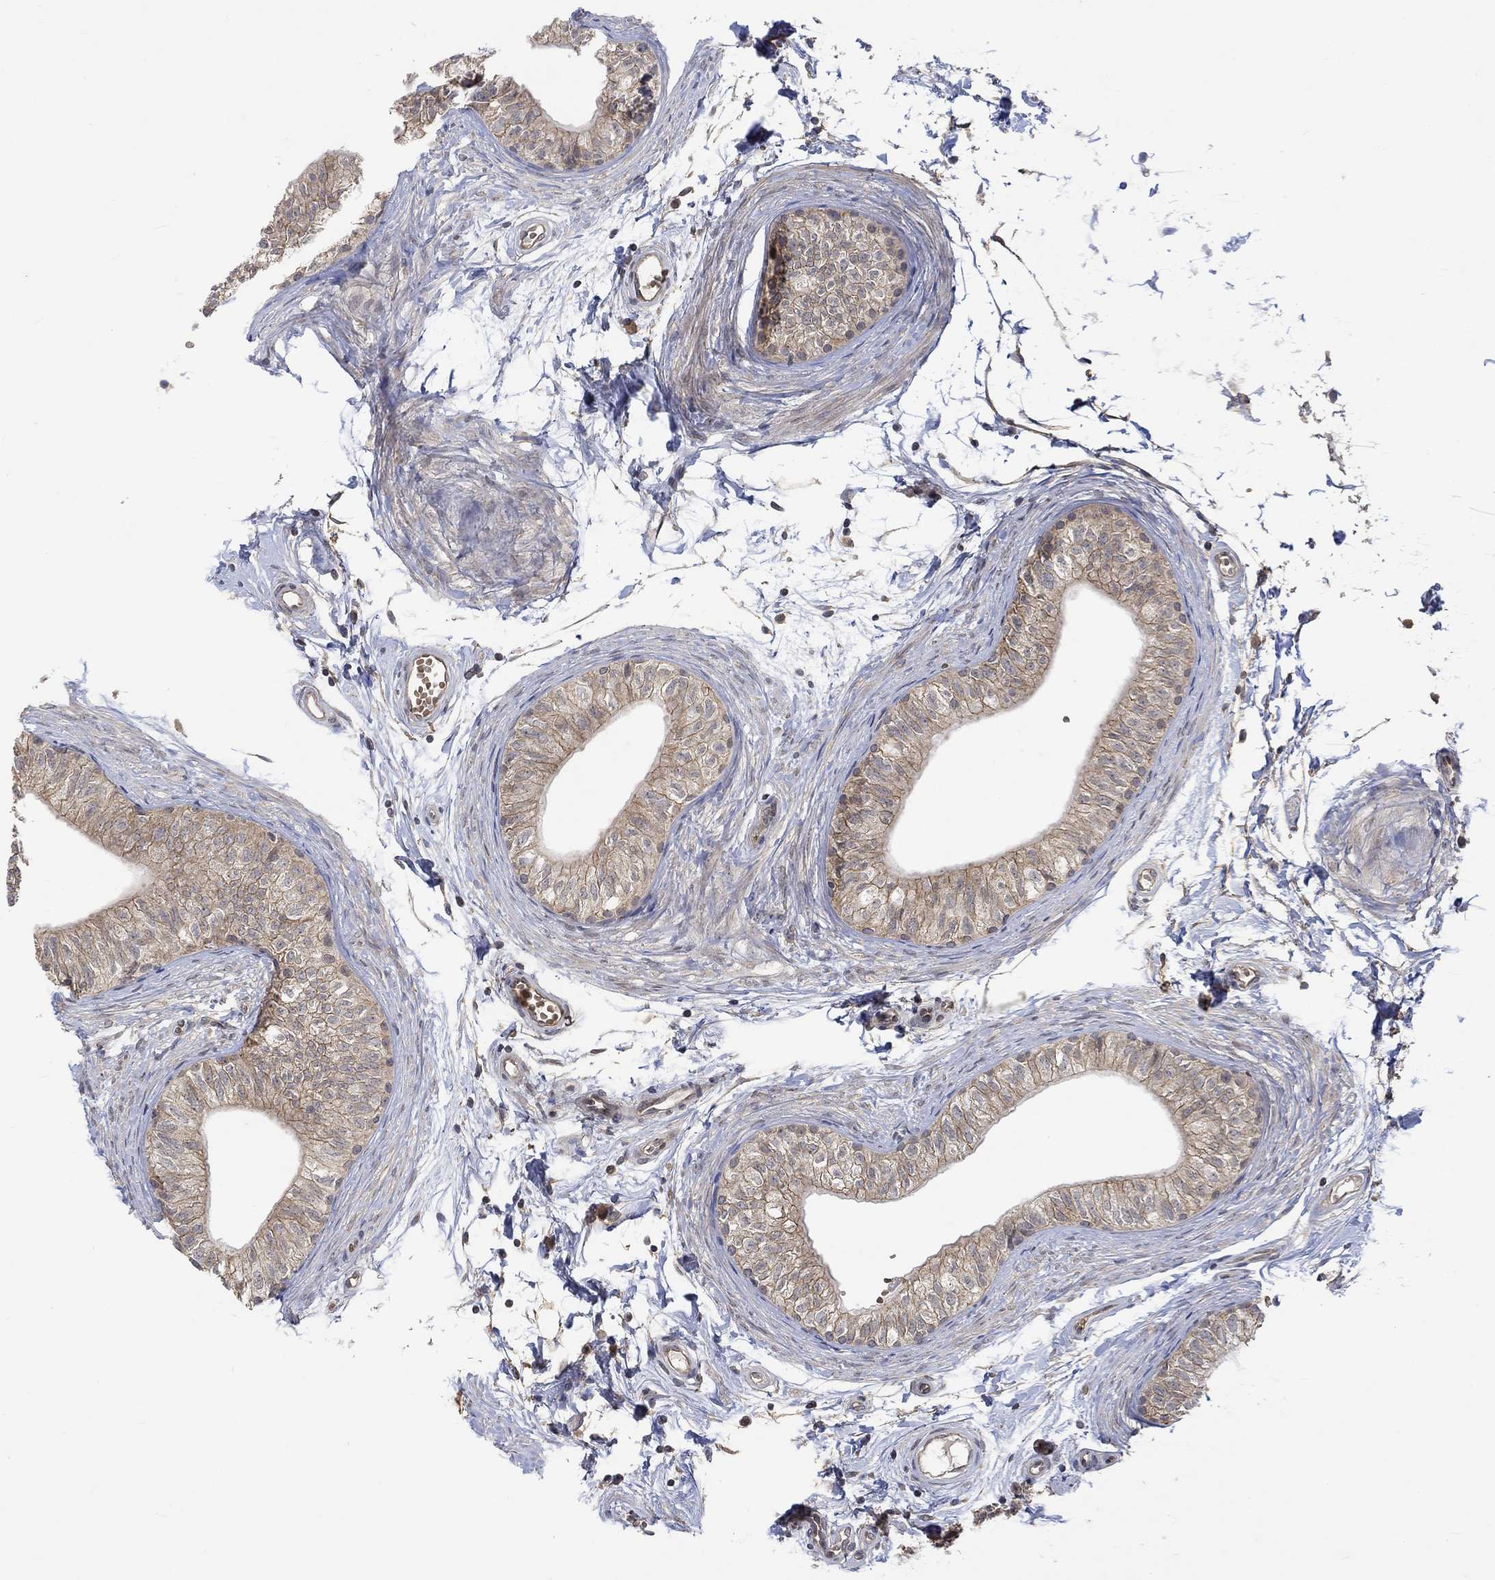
{"staining": {"intensity": "weak", "quantity": ">75%", "location": "cytoplasmic/membranous"}, "tissue": "epididymis", "cell_type": "Glandular cells", "image_type": "normal", "snomed": [{"axis": "morphology", "description": "Normal tissue, NOS"}, {"axis": "topography", "description": "Epididymis"}], "caption": "Epididymis stained for a protein (brown) exhibits weak cytoplasmic/membranous positive positivity in approximately >75% of glandular cells.", "gene": "GRIN2D", "patient": {"sex": "male", "age": 22}}